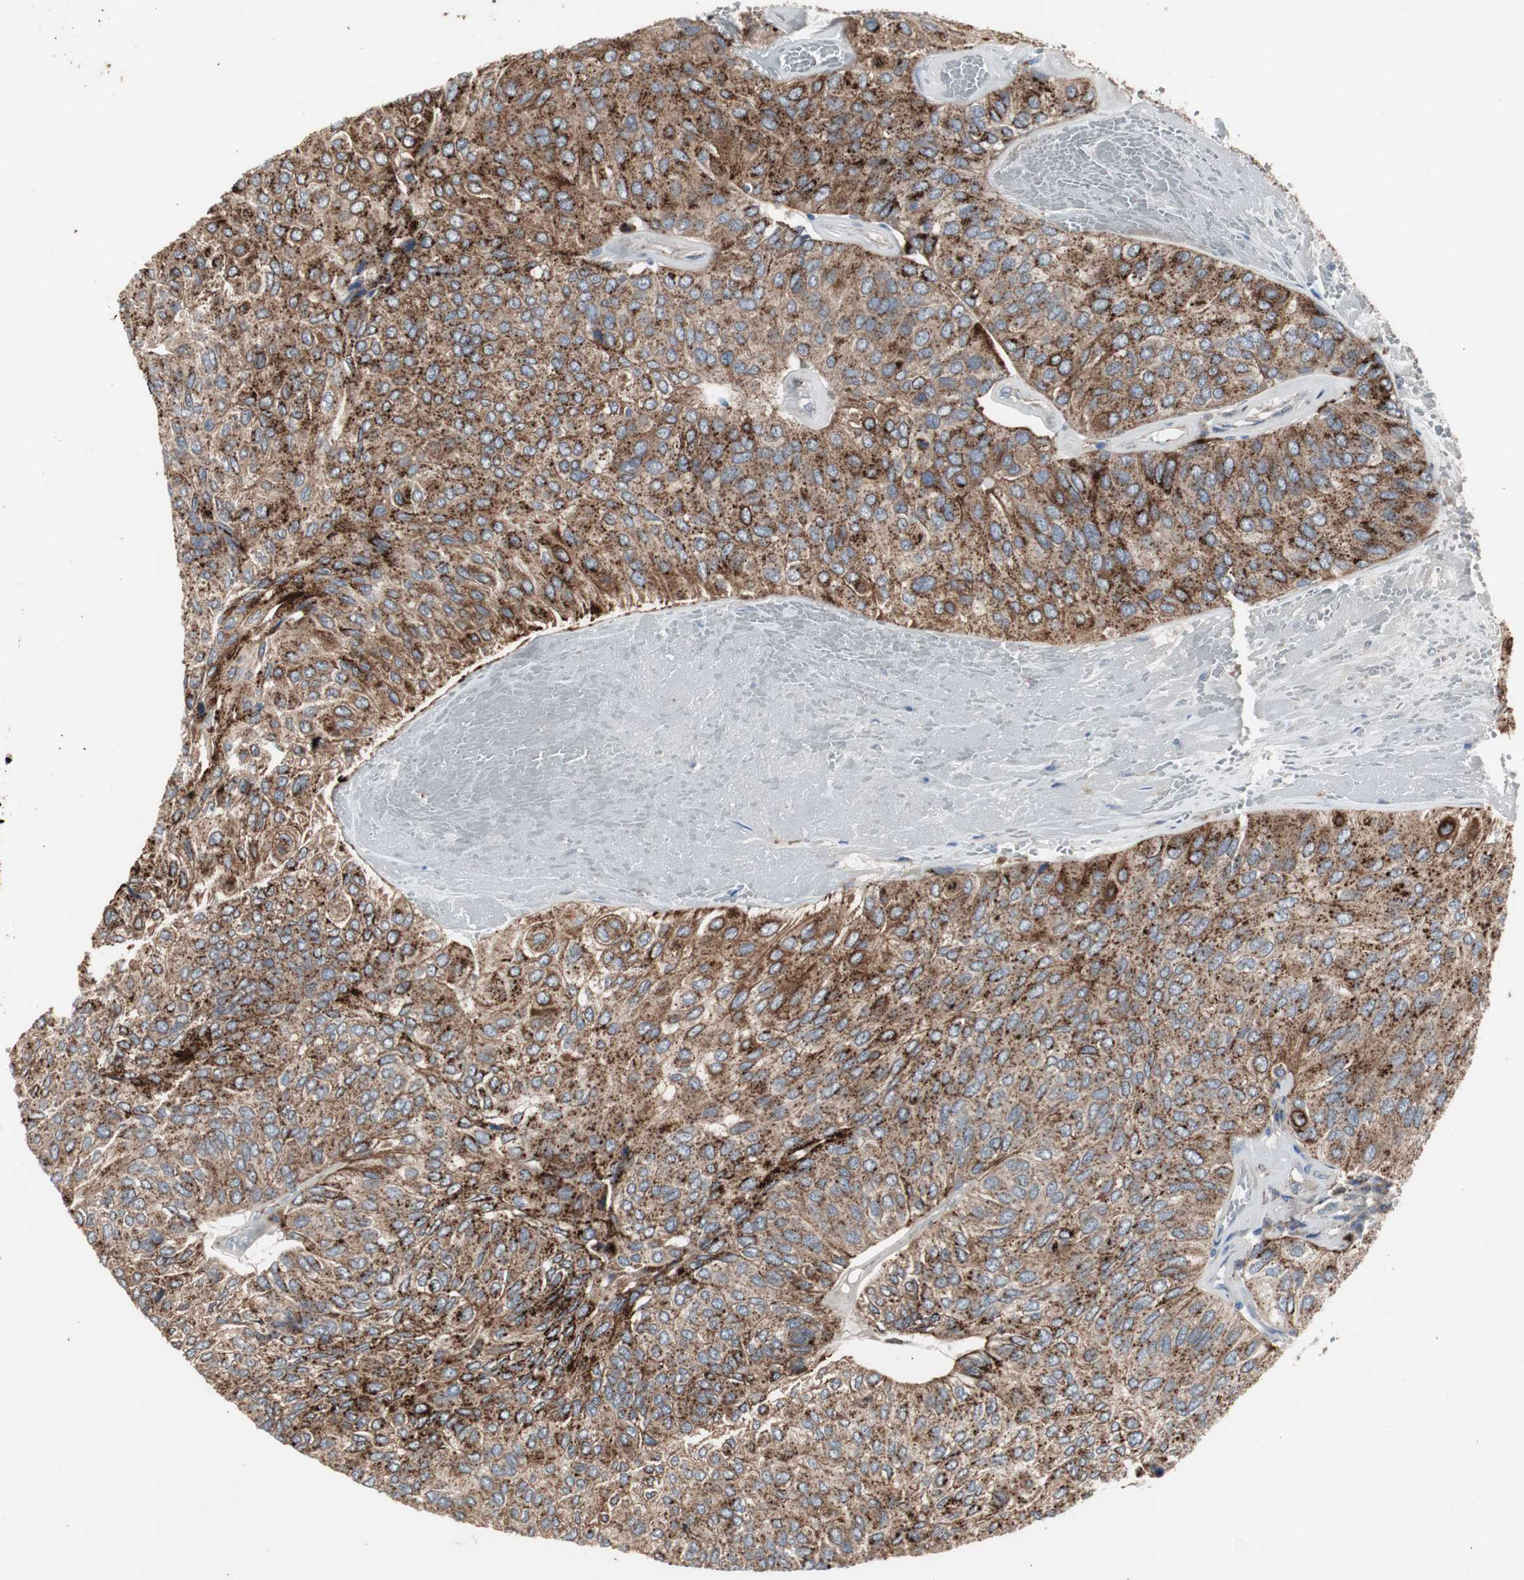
{"staining": {"intensity": "strong", "quantity": ">75%", "location": "cytoplasmic/membranous"}, "tissue": "urothelial cancer", "cell_type": "Tumor cells", "image_type": "cancer", "snomed": [{"axis": "morphology", "description": "Urothelial carcinoma, High grade"}, {"axis": "topography", "description": "Urinary bladder"}], "caption": "Approximately >75% of tumor cells in urothelial cancer display strong cytoplasmic/membranous protein expression as visualized by brown immunohistochemical staining.", "gene": "GBA1", "patient": {"sex": "male", "age": 66}}